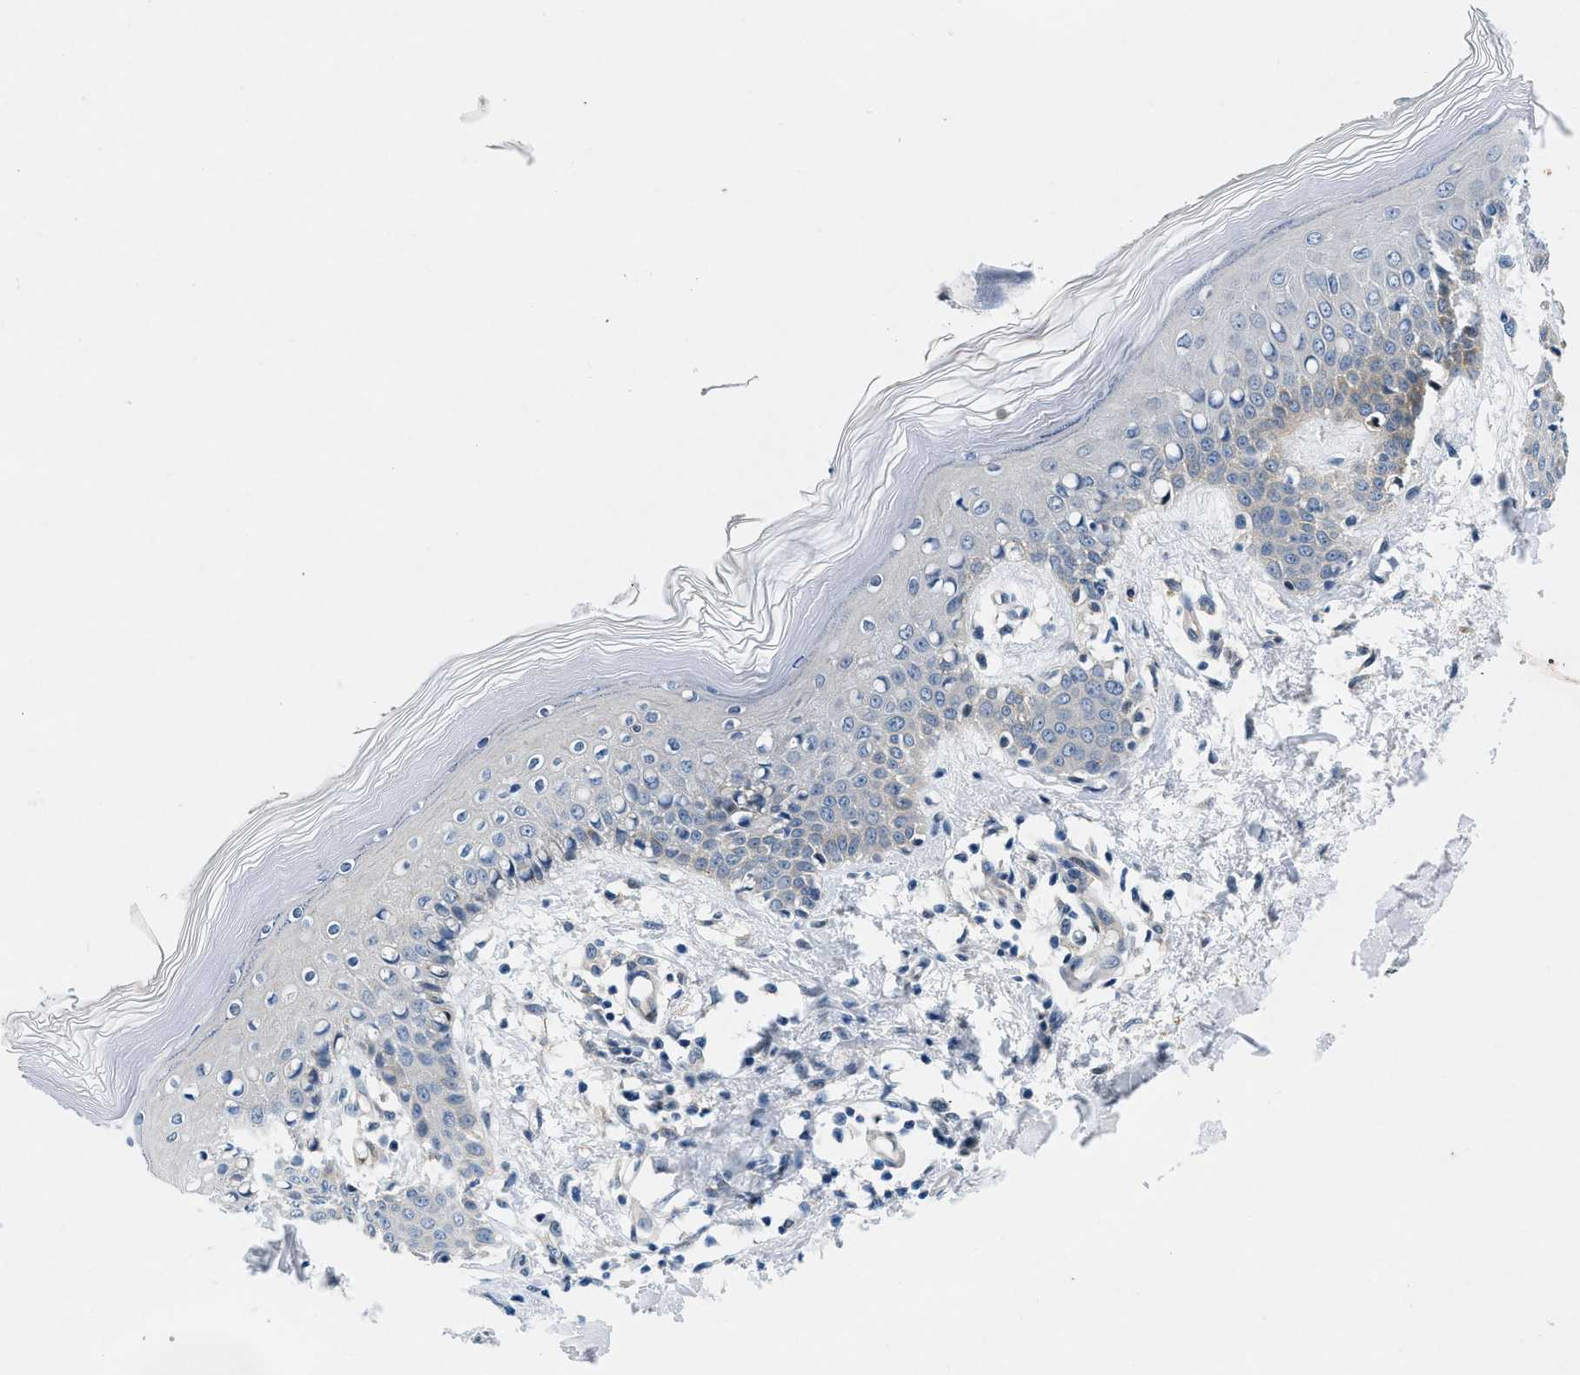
{"staining": {"intensity": "negative", "quantity": "none", "location": "none"}, "tissue": "skin", "cell_type": "Fibroblasts", "image_type": "normal", "snomed": [{"axis": "morphology", "description": "Normal tissue, NOS"}, {"axis": "topography", "description": "Skin"}], "caption": "Skin stained for a protein using IHC exhibits no expression fibroblasts.", "gene": "COPS2", "patient": {"sex": "male", "age": 53}}